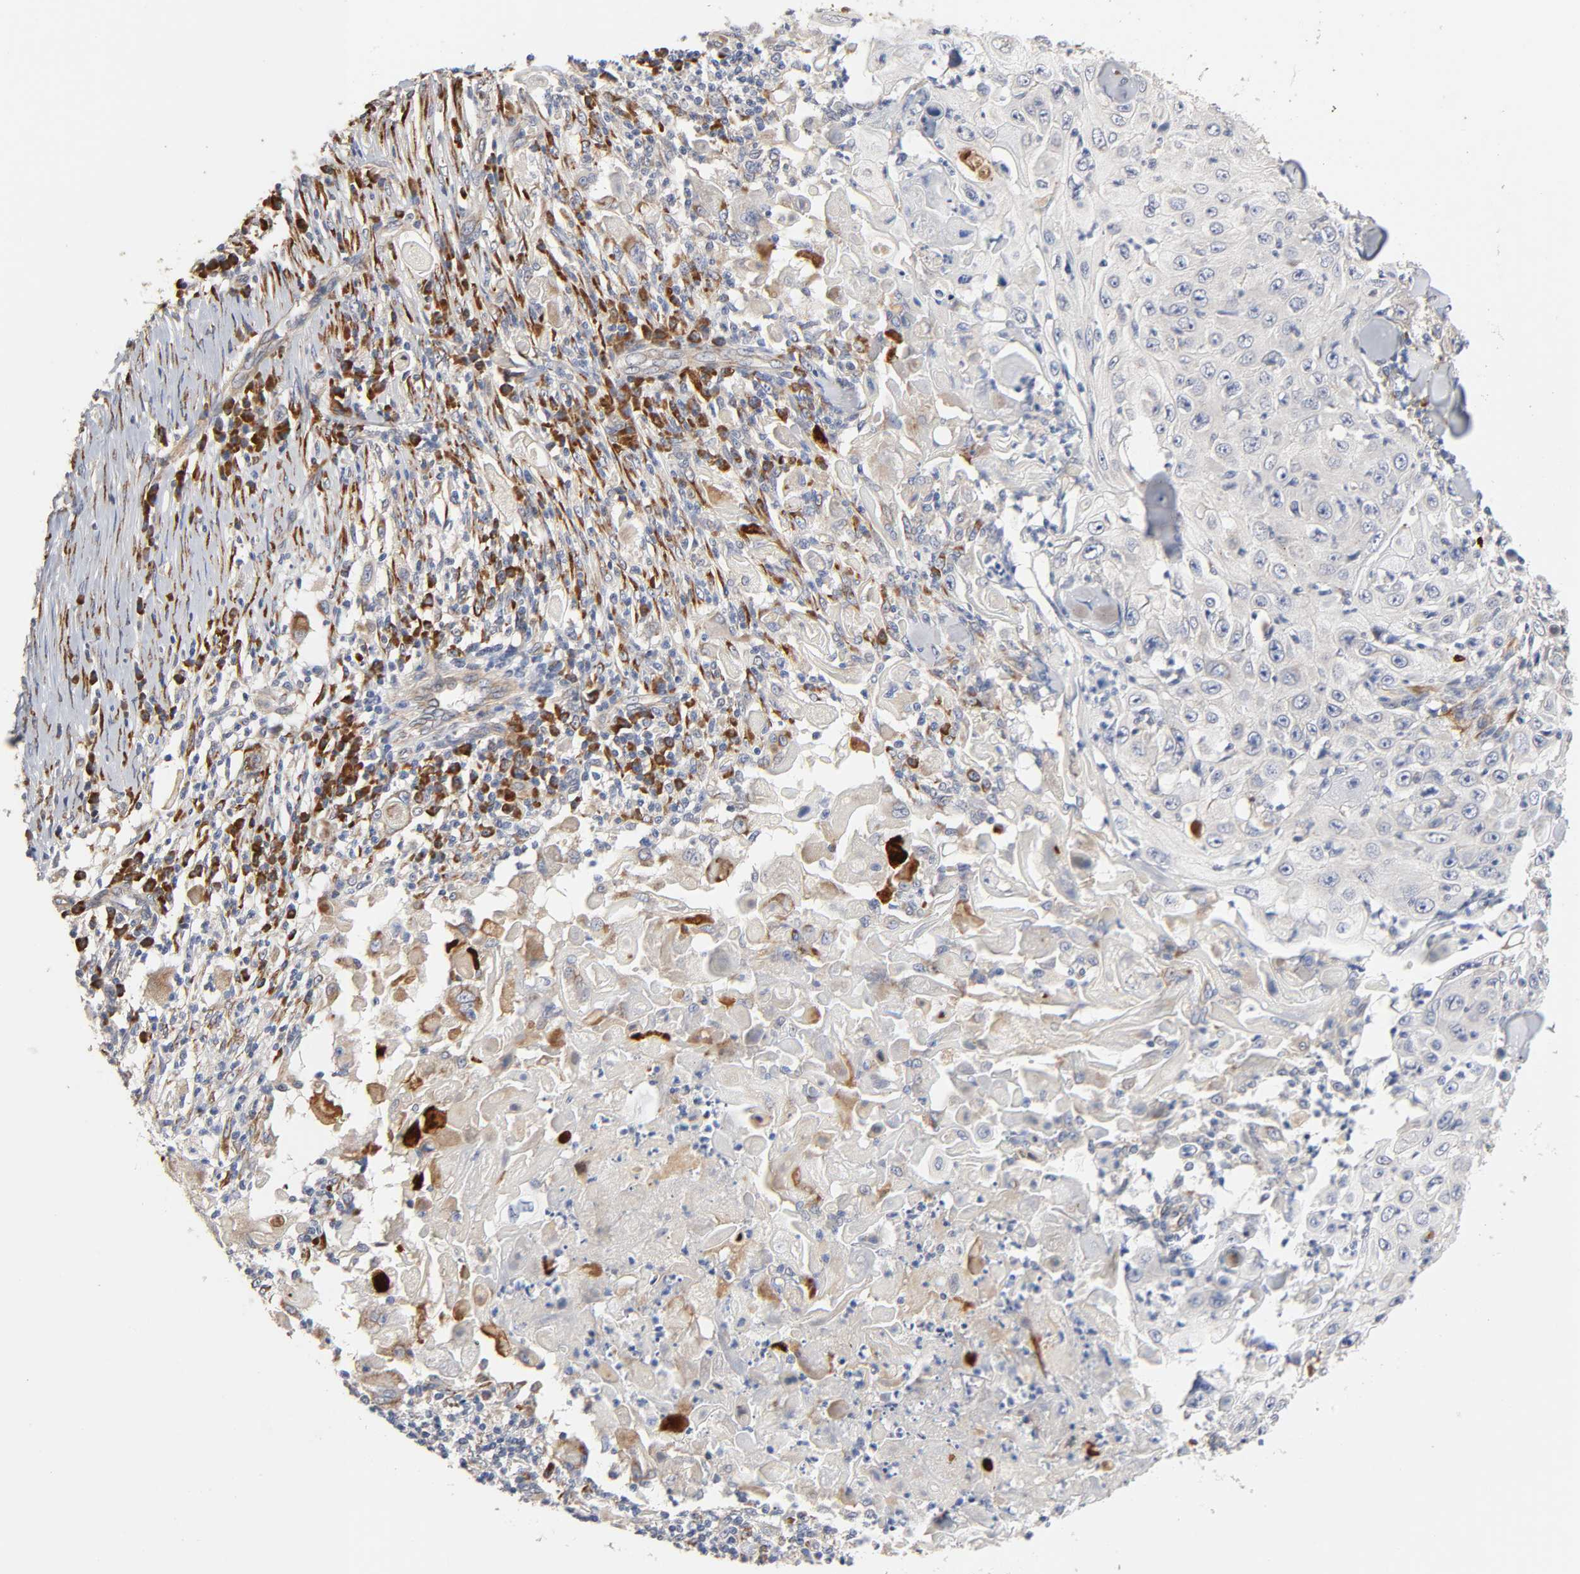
{"staining": {"intensity": "negative", "quantity": "none", "location": "none"}, "tissue": "skin cancer", "cell_type": "Tumor cells", "image_type": "cancer", "snomed": [{"axis": "morphology", "description": "Squamous cell carcinoma, NOS"}, {"axis": "topography", "description": "Skin"}], "caption": "Immunohistochemical staining of human skin cancer (squamous cell carcinoma) displays no significant expression in tumor cells.", "gene": "HDLBP", "patient": {"sex": "male", "age": 86}}